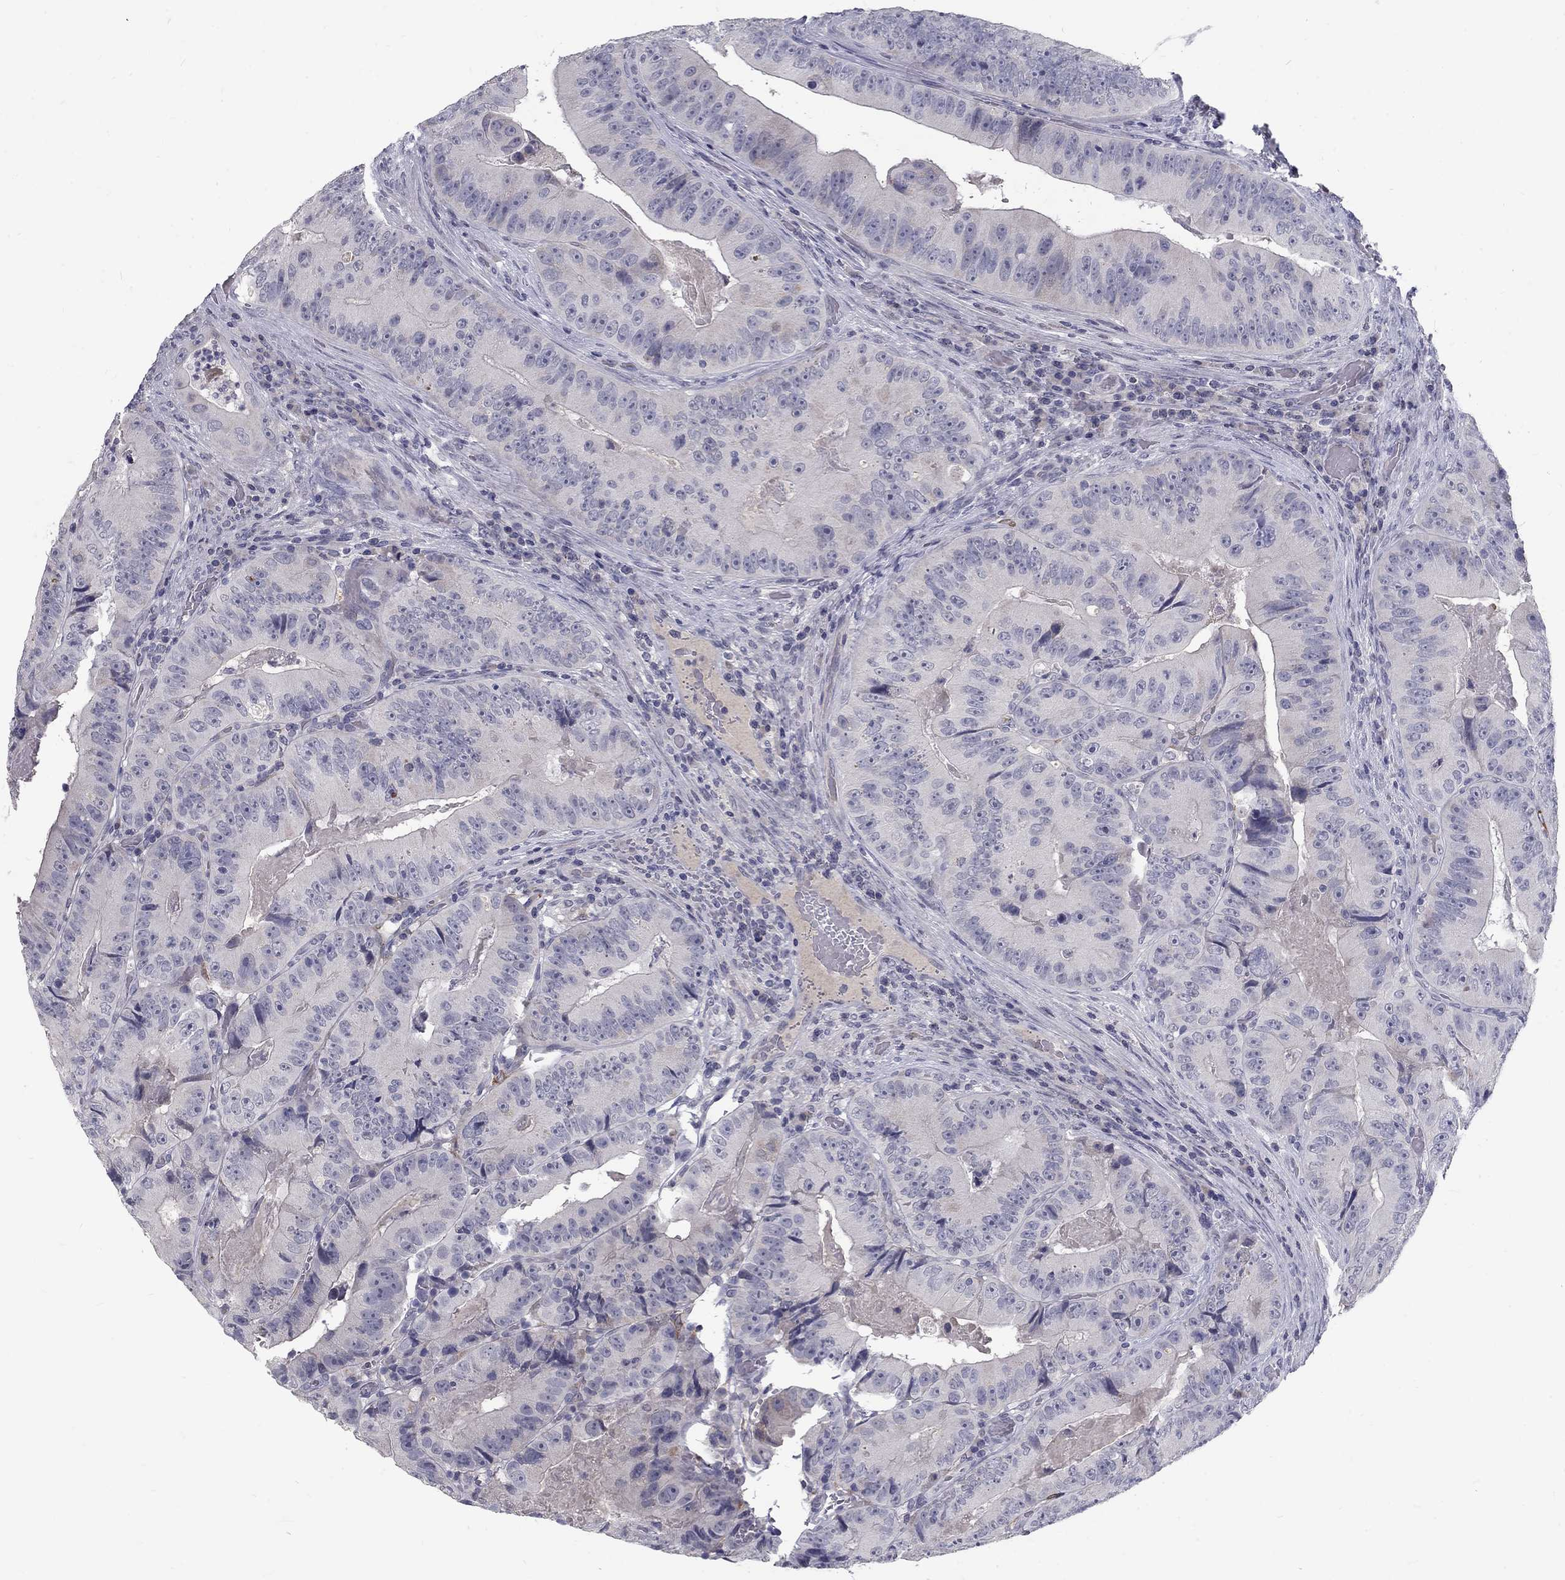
{"staining": {"intensity": "negative", "quantity": "none", "location": "none"}, "tissue": "colorectal cancer", "cell_type": "Tumor cells", "image_type": "cancer", "snomed": [{"axis": "morphology", "description": "Adenocarcinoma, NOS"}, {"axis": "topography", "description": "Colon"}], "caption": "Immunohistochemical staining of colorectal adenocarcinoma shows no significant staining in tumor cells.", "gene": "NOS1", "patient": {"sex": "female", "age": 86}}